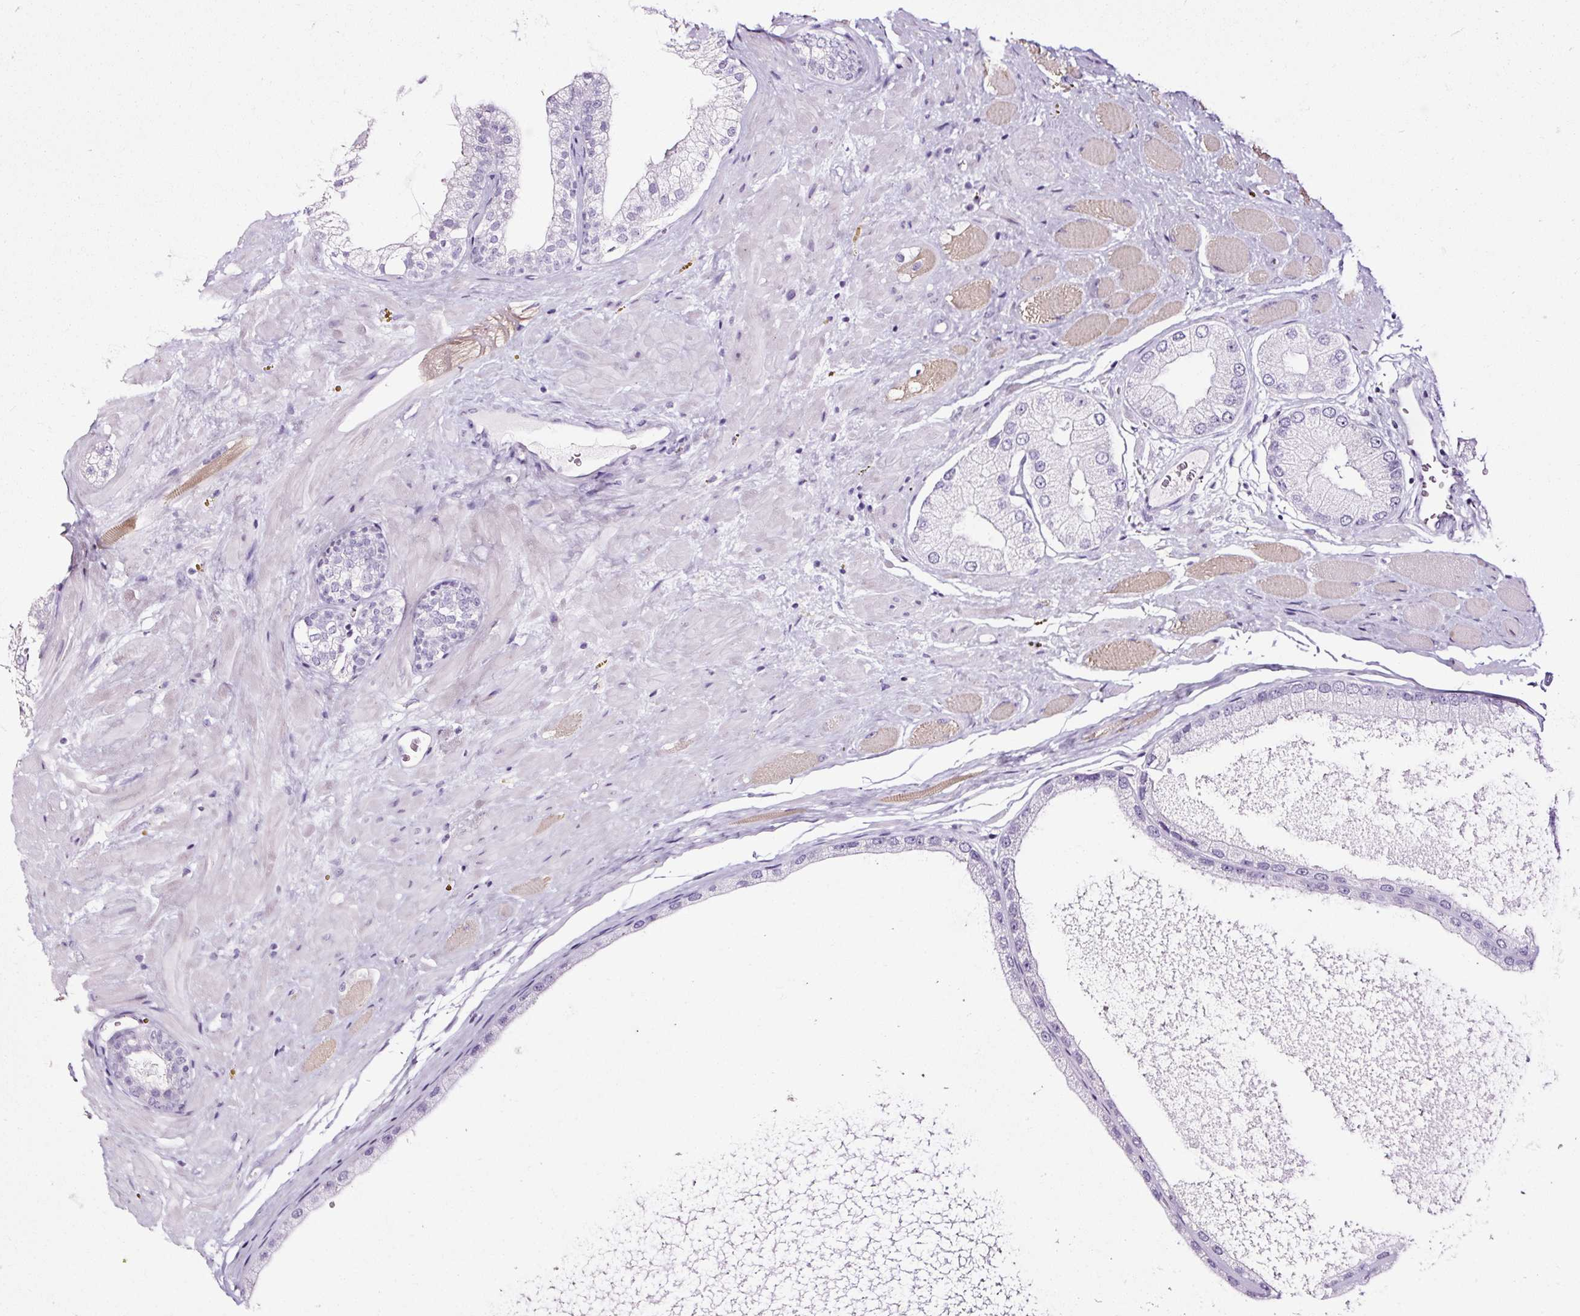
{"staining": {"intensity": "negative", "quantity": "none", "location": "none"}, "tissue": "prostate cancer", "cell_type": "Tumor cells", "image_type": "cancer", "snomed": [{"axis": "morphology", "description": "Adenocarcinoma, Low grade"}, {"axis": "topography", "description": "Prostate"}], "caption": "Tumor cells show no significant expression in low-grade adenocarcinoma (prostate).", "gene": "NPHS2", "patient": {"sex": "male", "age": 42}}